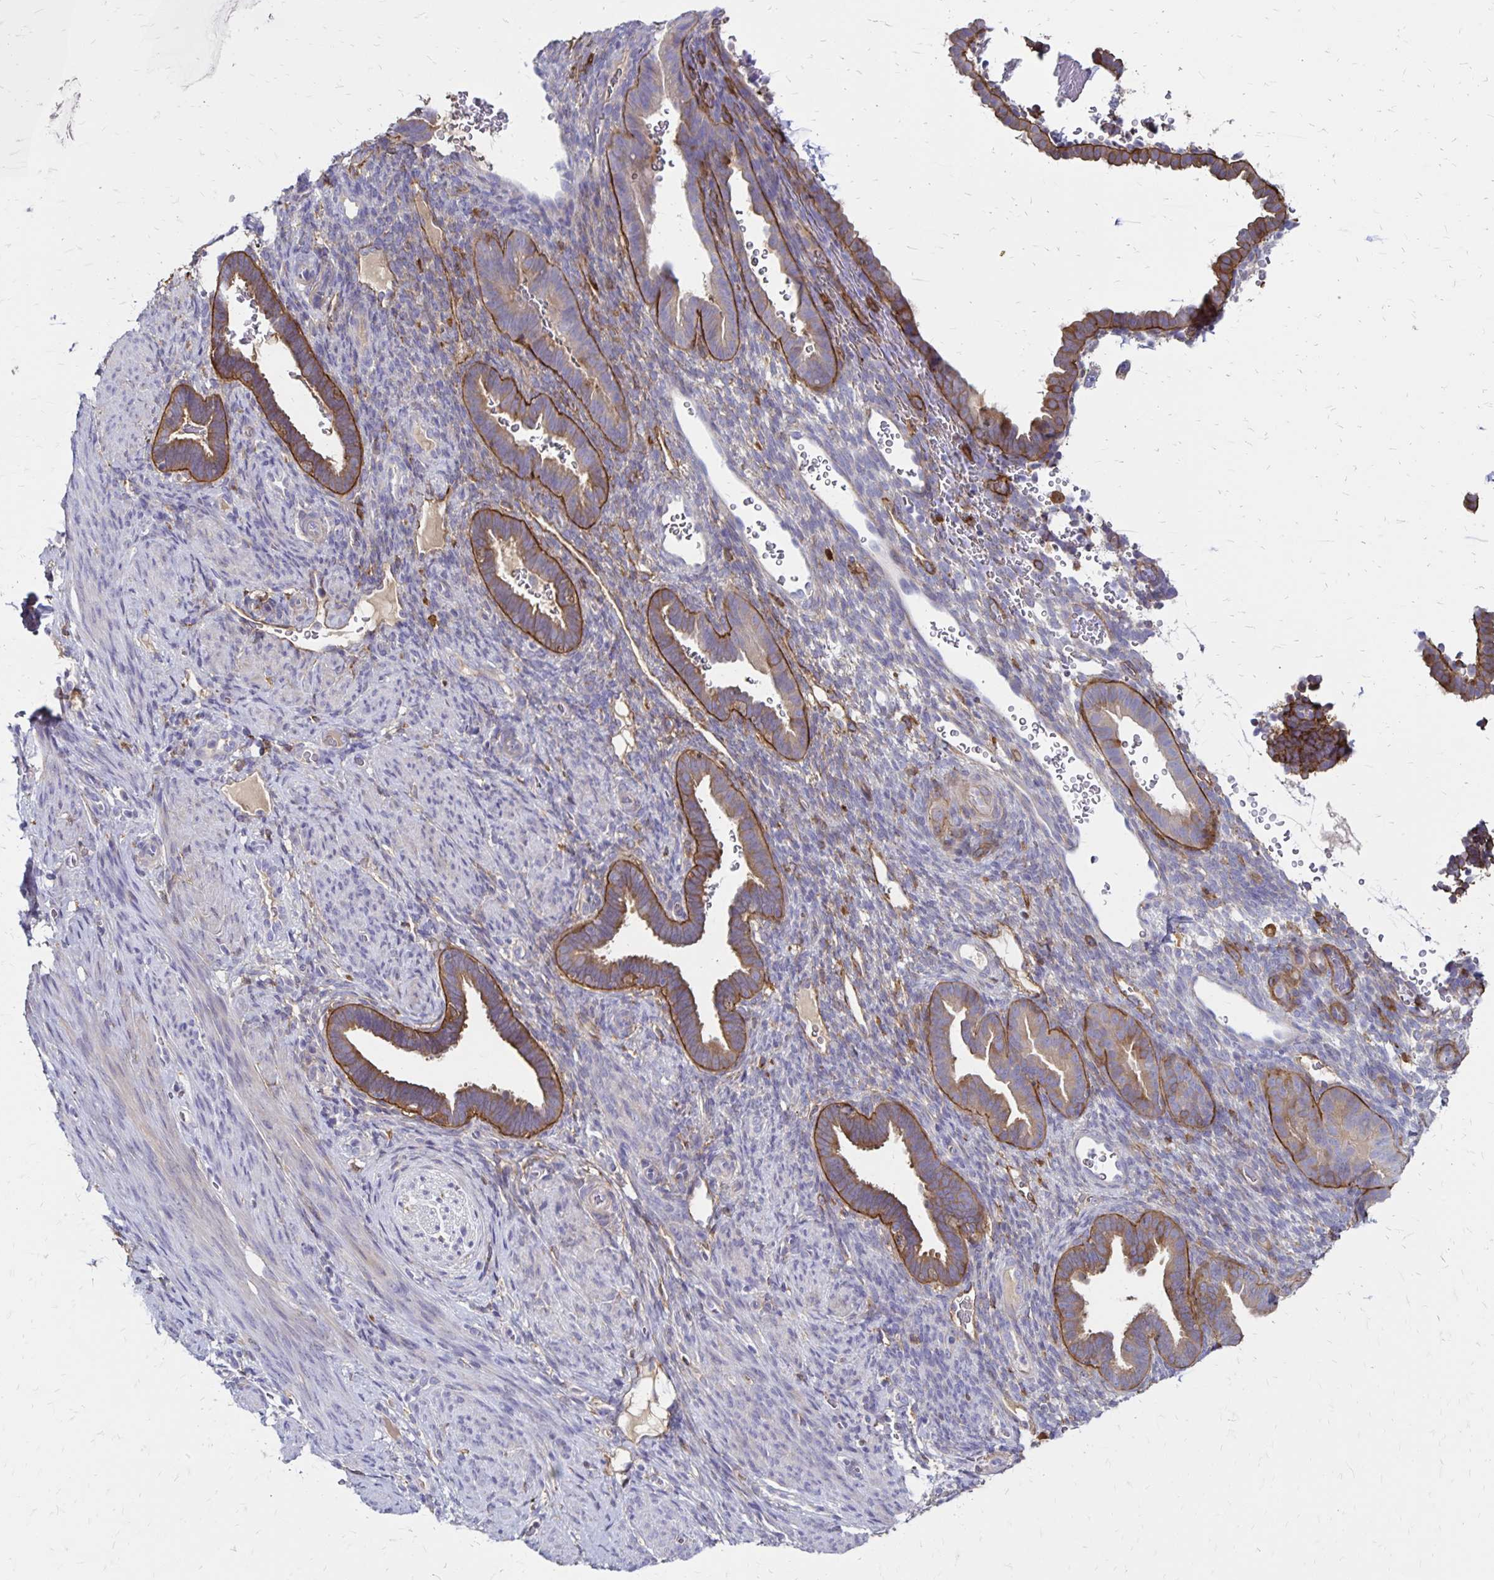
{"staining": {"intensity": "negative", "quantity": "none", "location": "none"}, "tissue": "endometrium", "cell_type": "Cells in endometrial stroma", "image_type": "normal", "snomed": [{"axis": "morphology", "description": "Normal tissue, NOS"}, {"axis": "topography", "description": "Endometrium"}], "caption": "A high-resolution histopathology image shows IHC staining of benign endometrium, which shows no significant expression in cells in endometrial stroma. The staining is performed using DAB brown chromogen with nuclei counter-stained in using hematoxylin.", "gene": "TNS3", "patient": {"sex": "female", "age": 34}}